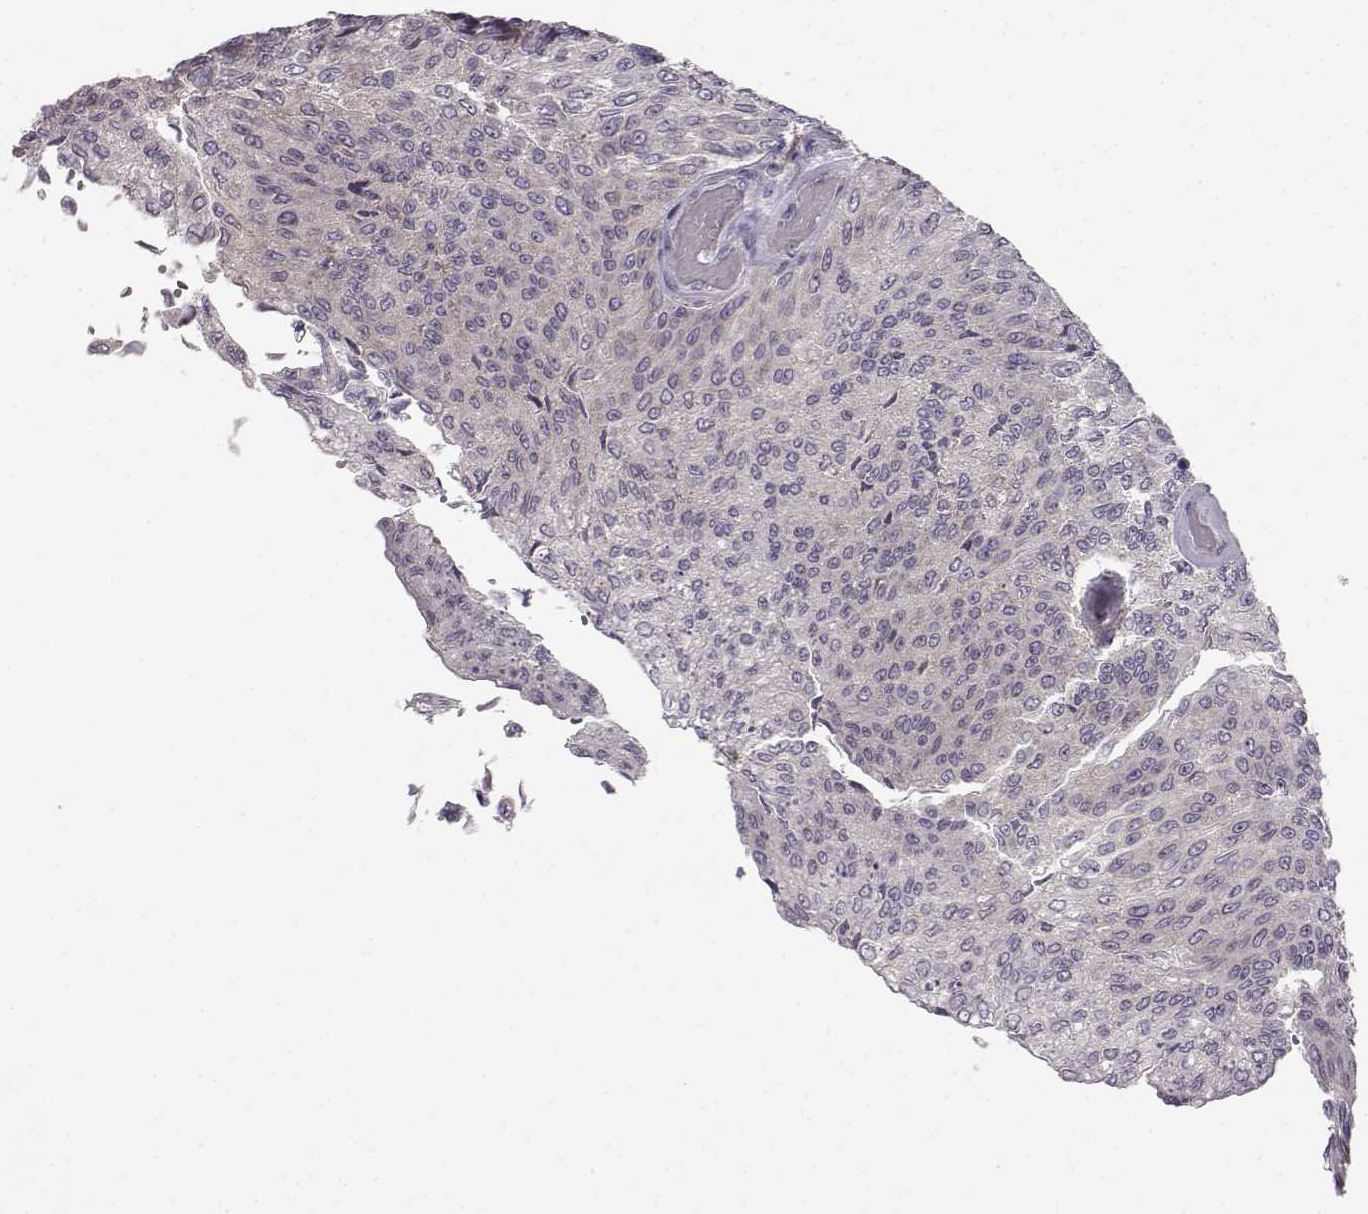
{"staining": {"intensity": "negative", "quantity": "none", "location": "none"}, "tissue": "urothelial cancer", "cell_type": "Tumor cells", "image_type": "cancer", "snomed": [{"axis": "morphology", "description": "Urothelial carcinoma, Low grade"}, {"axis": "topography", "description": "Ureter, NOS"}, {"axis": "topography", "description": "Urinary bladder"}], "caption": "This photomicrograph is of low-grade urothelial carcinoma stained with IHC to label a protein in brown with the nuclei are counter-stained blue. There is no expression in tumor cells.", "gene": "SPAG17", "patient": {"sex": "male", "age": 78}}